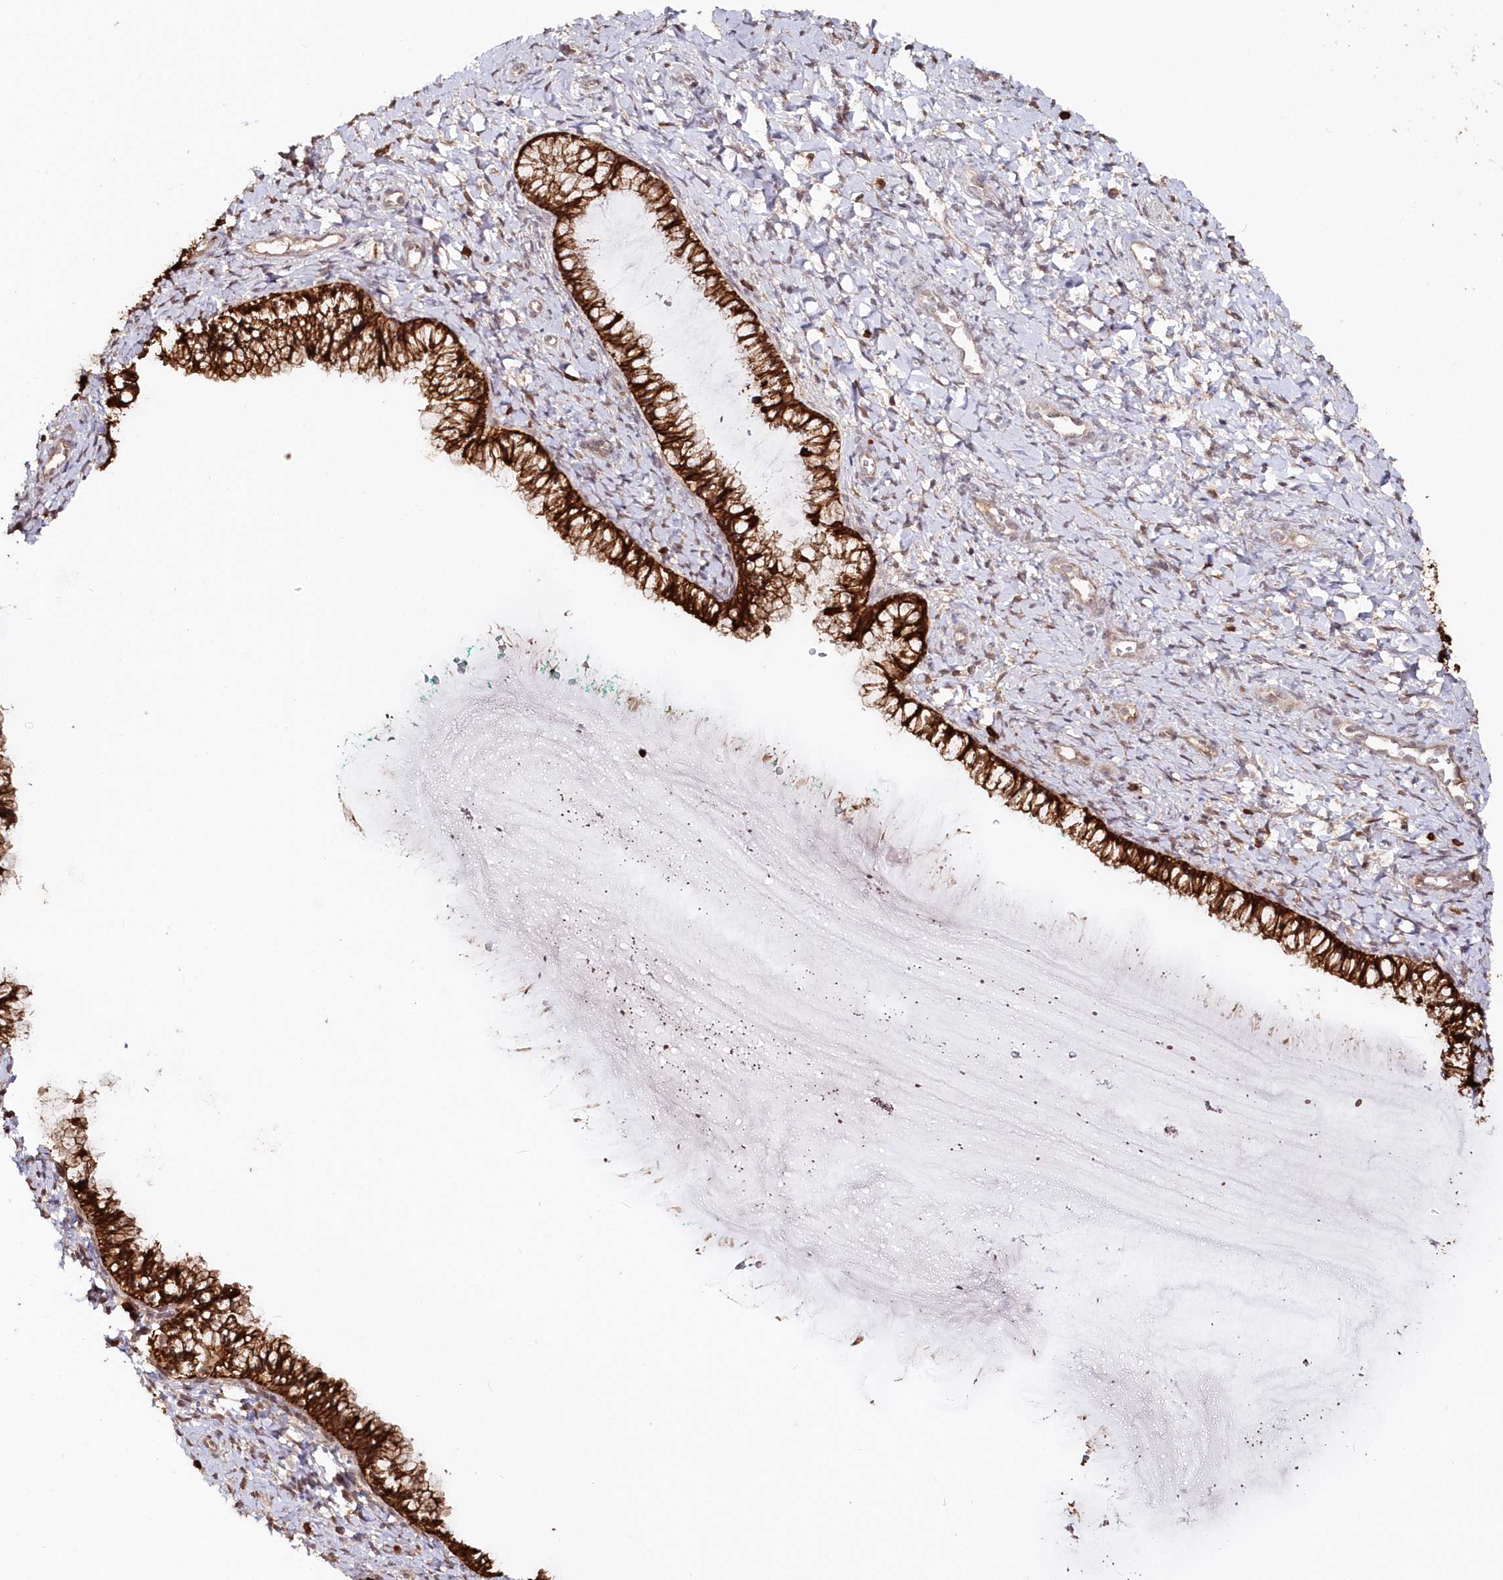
{"staining": {"intensity": "strong", "quantity": ">75%", "location": "cytoplasmic/membranous"}, "tissue": "cervix", "cell_type": "Glandular cells", "image_type": "normal", "snomed": [{"axis": "morphology", "description": "Normal tissue, NOS"}, {"axis": "morphology", "description": "Adenocarcinoma, NOS"}, {"axis": "topography", "description": "Cervix"}], "caption": "The micrograph displays staining of normal cervix, revealing strong cytoplasmic/membranous protein staining (brown color) within glandular cells. The staining was performed using DAB, with brown indicating positive protein expression. Nuclei are stained blue with hematoxylin.", "gene": "SNED1", "patient": {"sex": "female", "age": 29}}